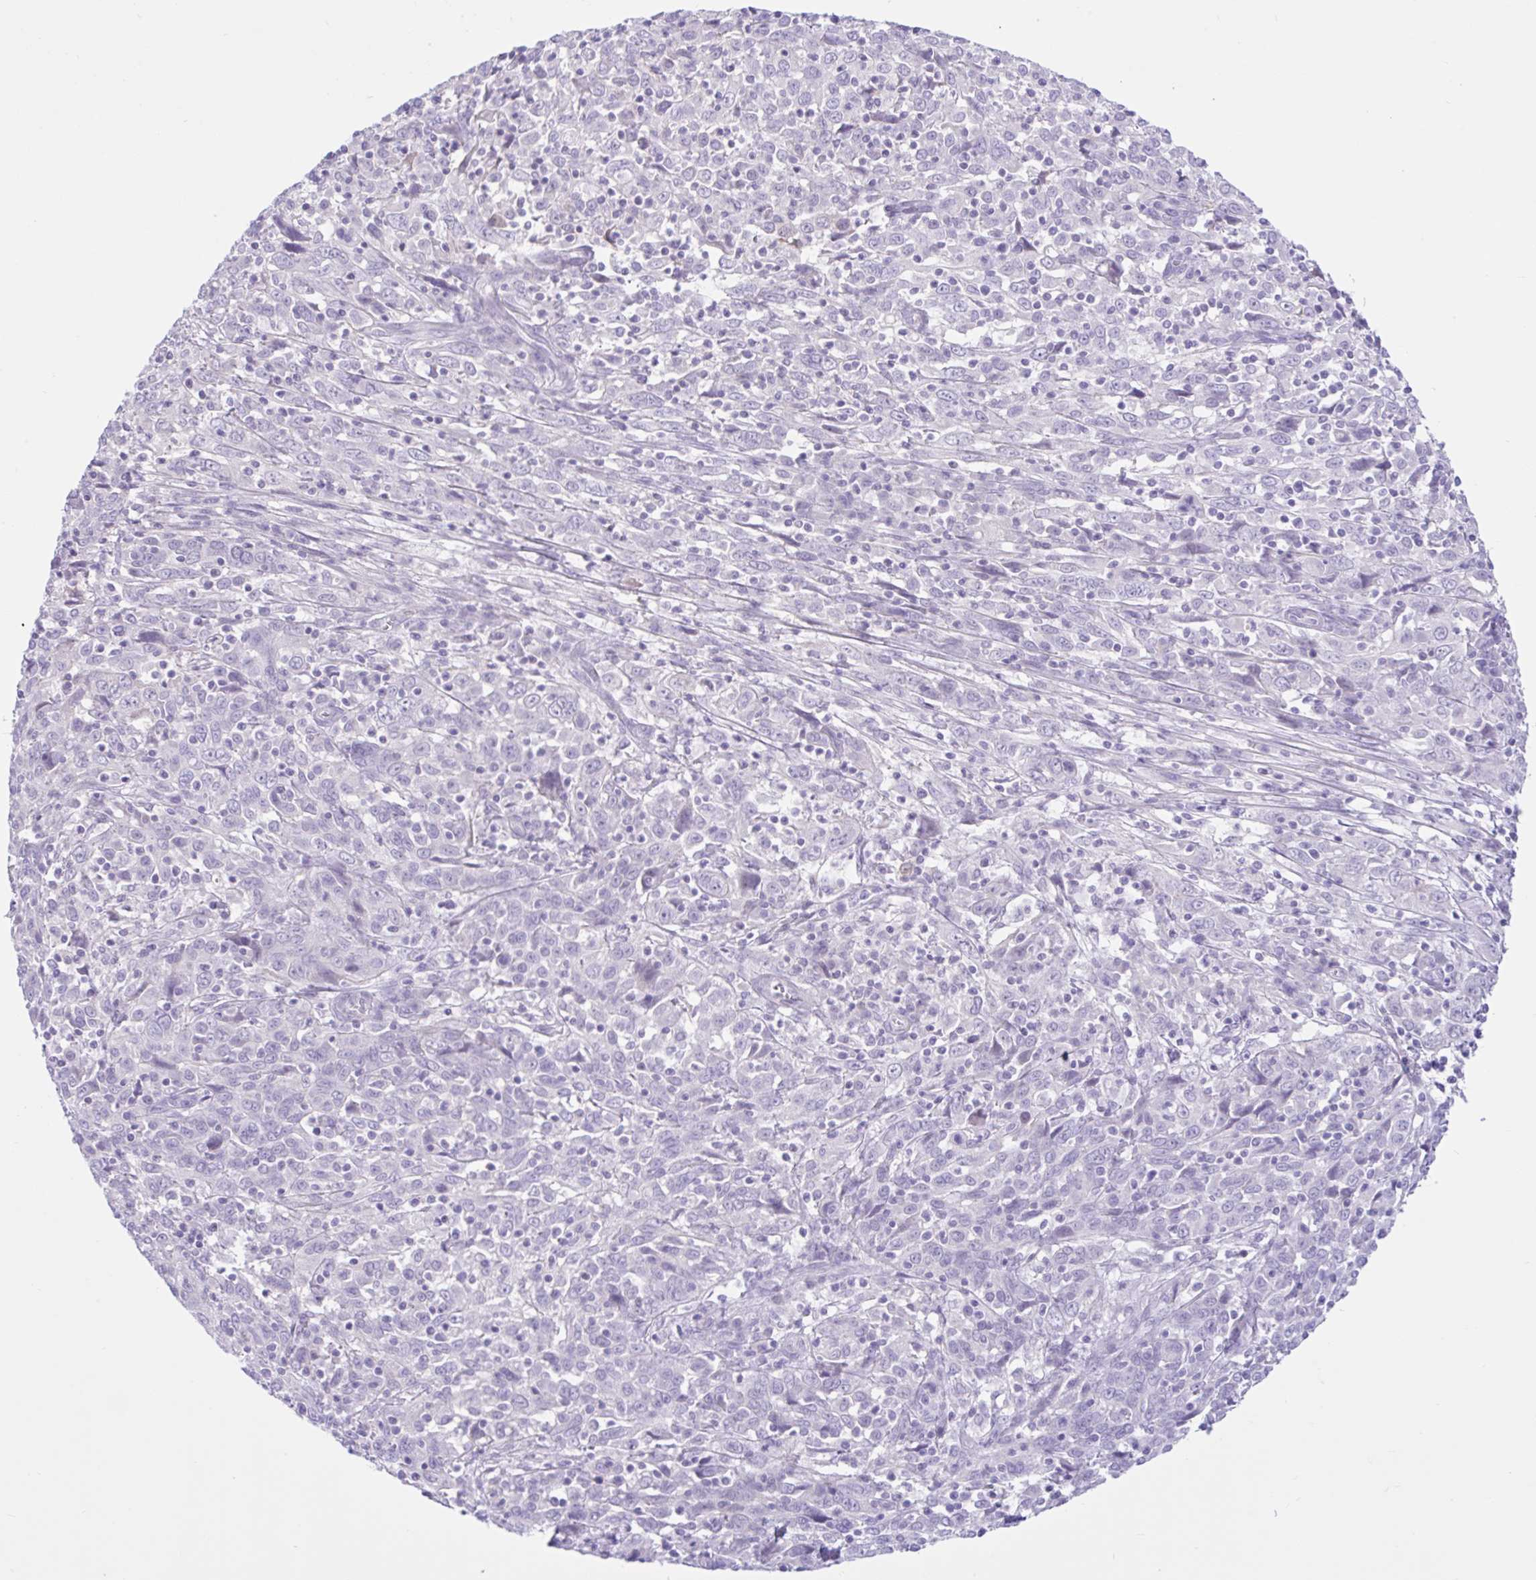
{"staining": {"intensity": "negative", "quantity": "none", "location": "none"}, "tissue": "cervical cancer", "cell_type": "Tumor cells", "image_type": "cancer", "snomed": [{"axis": "morphology", "description": "Squamous cell carcinoma, NOS"}, {"axis": "topography", "description": "Cervix"}], "caption": "Photomicrograph shows no protein staining in tumor cells of cervical squamous cell carcinoma tissue. (DAB (3,3'-diaminobenzidine) immunohistochemistry visualized using brightfield microscopy, high magnification).", "gene": "ZNF101", "patient": {"sex": "female", "age": 46}}